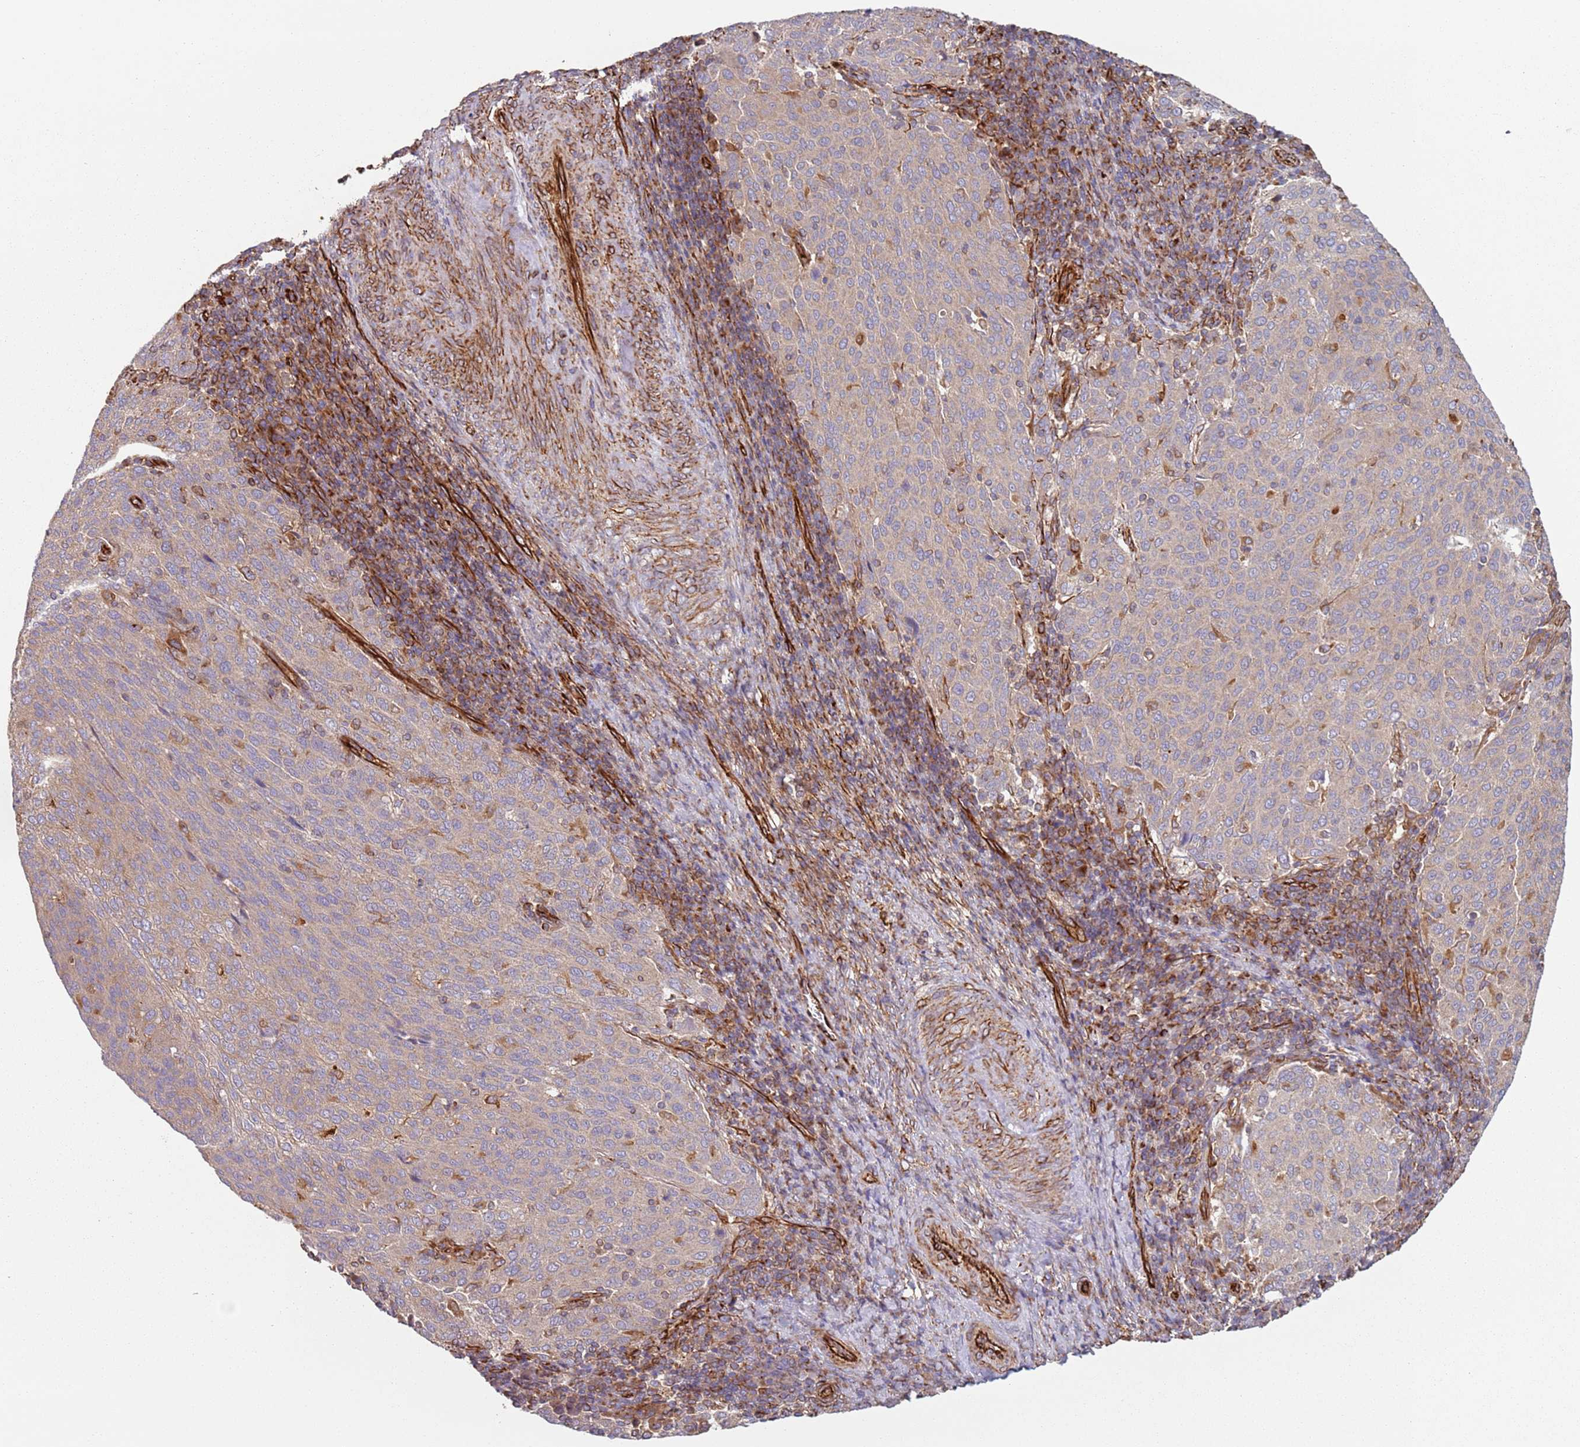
{"staining": {"intensity": "weak", "quantity": ">75%", "location": "cytoplasmic/membranous"}, "tissue": "cervical cancer", "cell_type": "Tumor cells", "image_type": "cancer", "snomed": [{"axis": "morphology", "description": "Squamous cell carcinoma, NOS"}, {"axis": "topography", "description": "Cervix"}], "caption": "Weak cytoplasmic/membranous positivity for a protein is seen in about >75% of tumor cells of cervical cancer (squamous cell carcinoma) using immunohistochemistry (IHC).", "gene": "SNAPIN", "patient": {"sex": "female", "age": 46}}